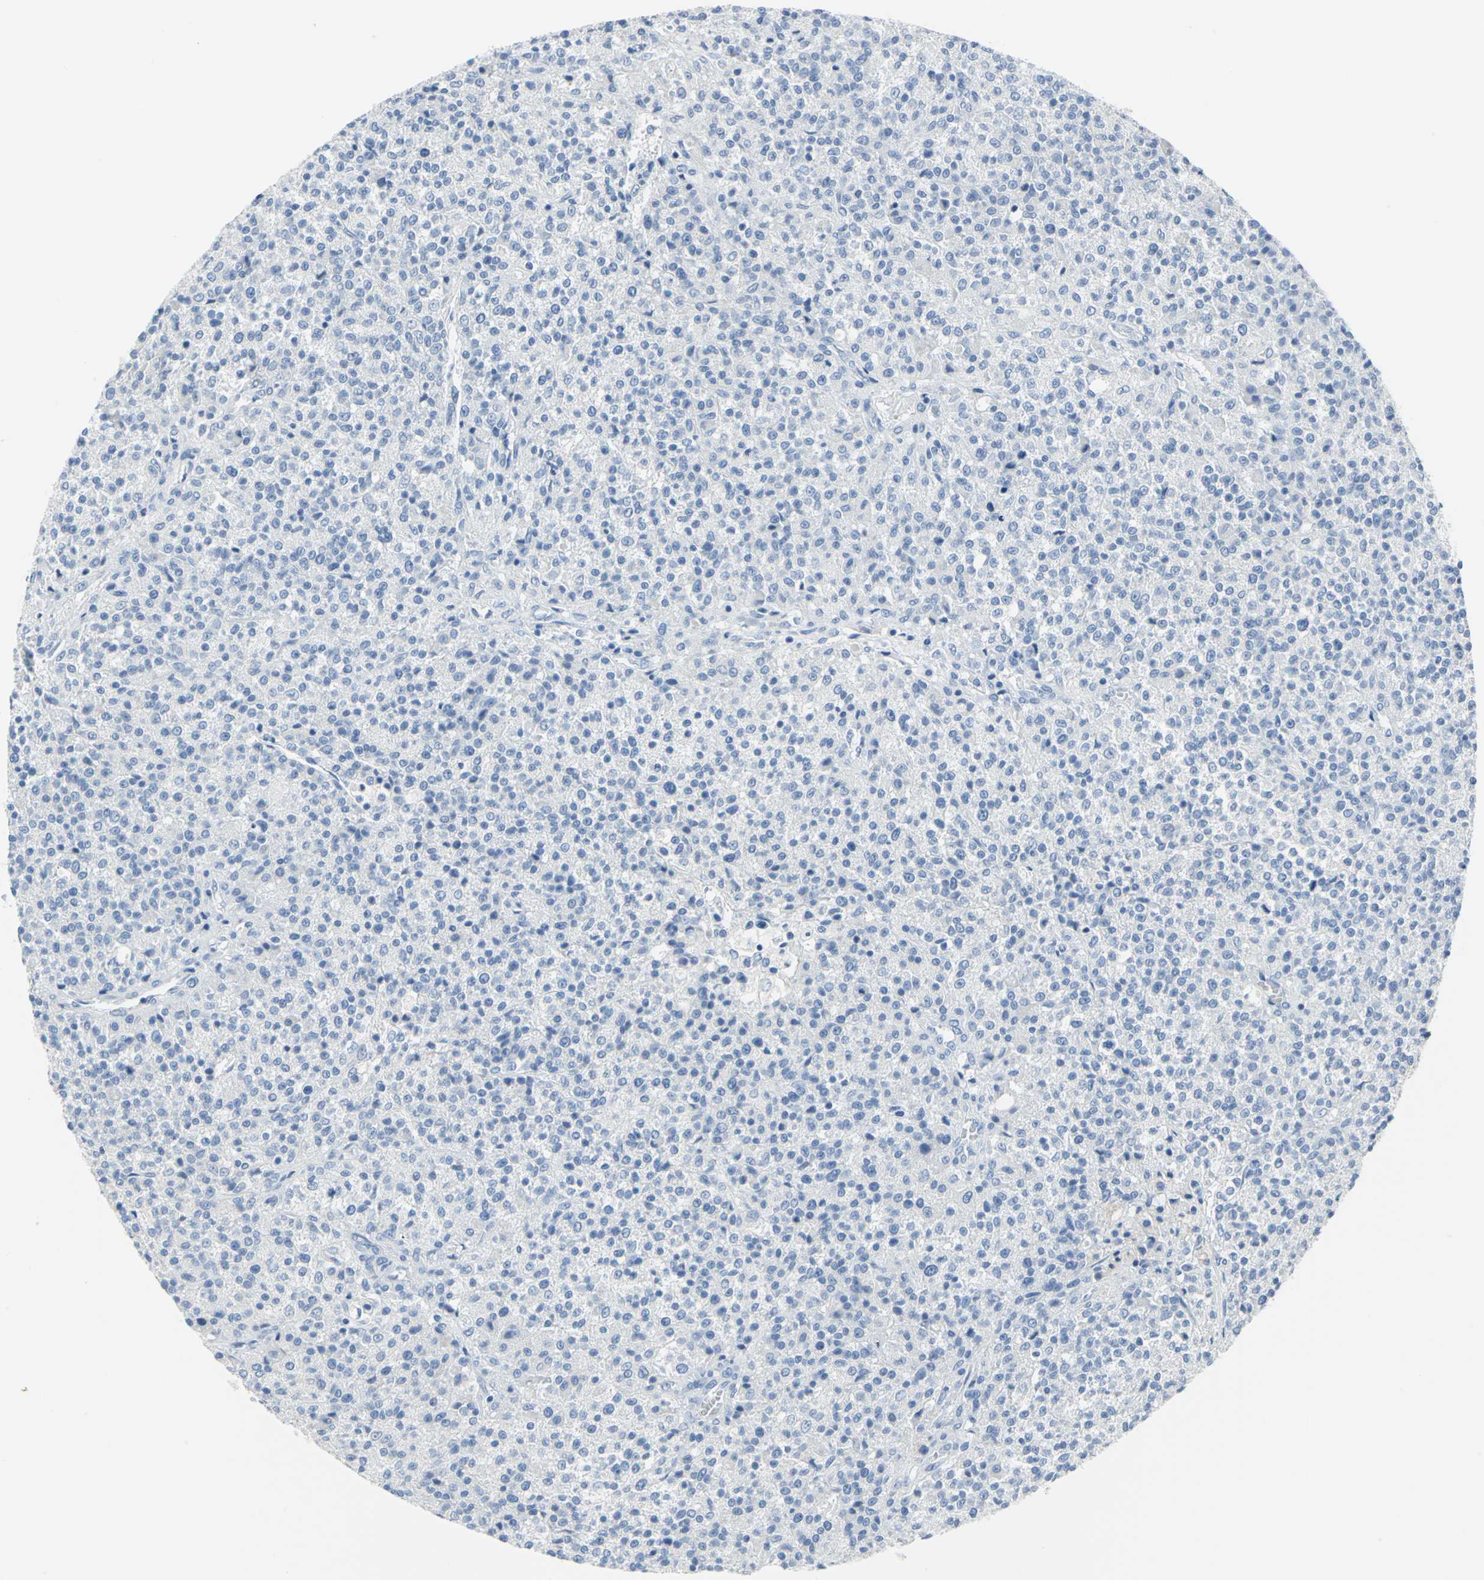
{"staining": {"intensity": "negative", "quantity": "none", "location": "none"}, "tissue": "testis cancer", "cell_type": "Tumor cells", "image_type": "cancer", "snomed": [{"axis": "morphology", "description": "Seminoma, NOS"}, {"axis": "topography", "description": "Testis"}], "caption": "IHC photomicrograph of human testis seminoma stained for a protein (brown), which exhibits no positivity in tumor cells.", "gene": "SFN", "patient": {"sex": "male", "age": 59}}